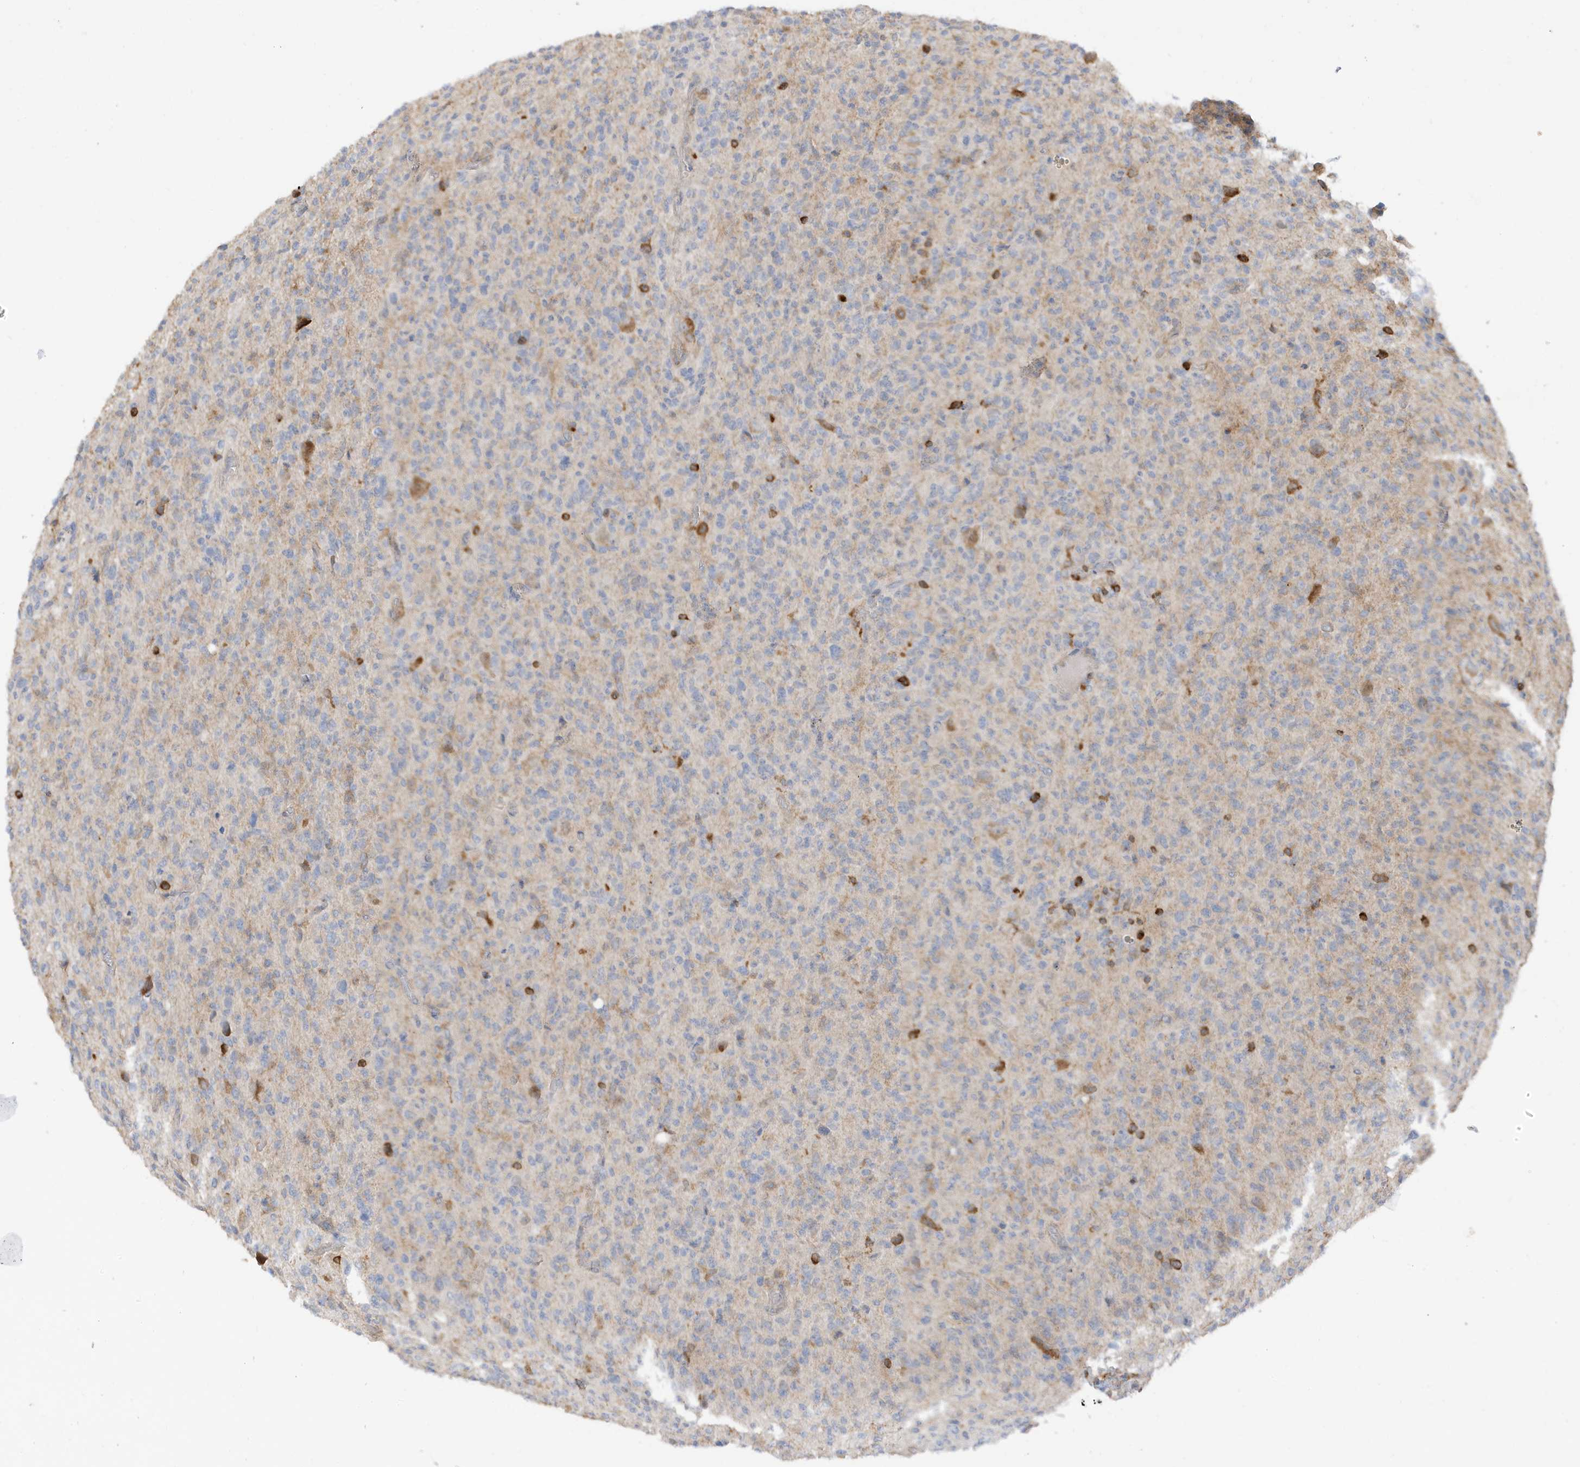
{"staining": {"intensity": "negative", "quantity": "none", "location": "none"}, "tissue": "glioma", "cell_type": "Tumor cells", "image_type": "cancer", "snomed": [{"axis": "morphology", "description": "Glioma, malignant, High grade"}, {"axis": "topography", "description": "Brain"}], "caption": "Tumor cells show no significant expression in glioma. The staining is performed using DAB brown chromogen with nuclei counter-stained in using hematoxylin.", "gene": "PHACTR2", "patient": {"sex": "female", "age": 57}}